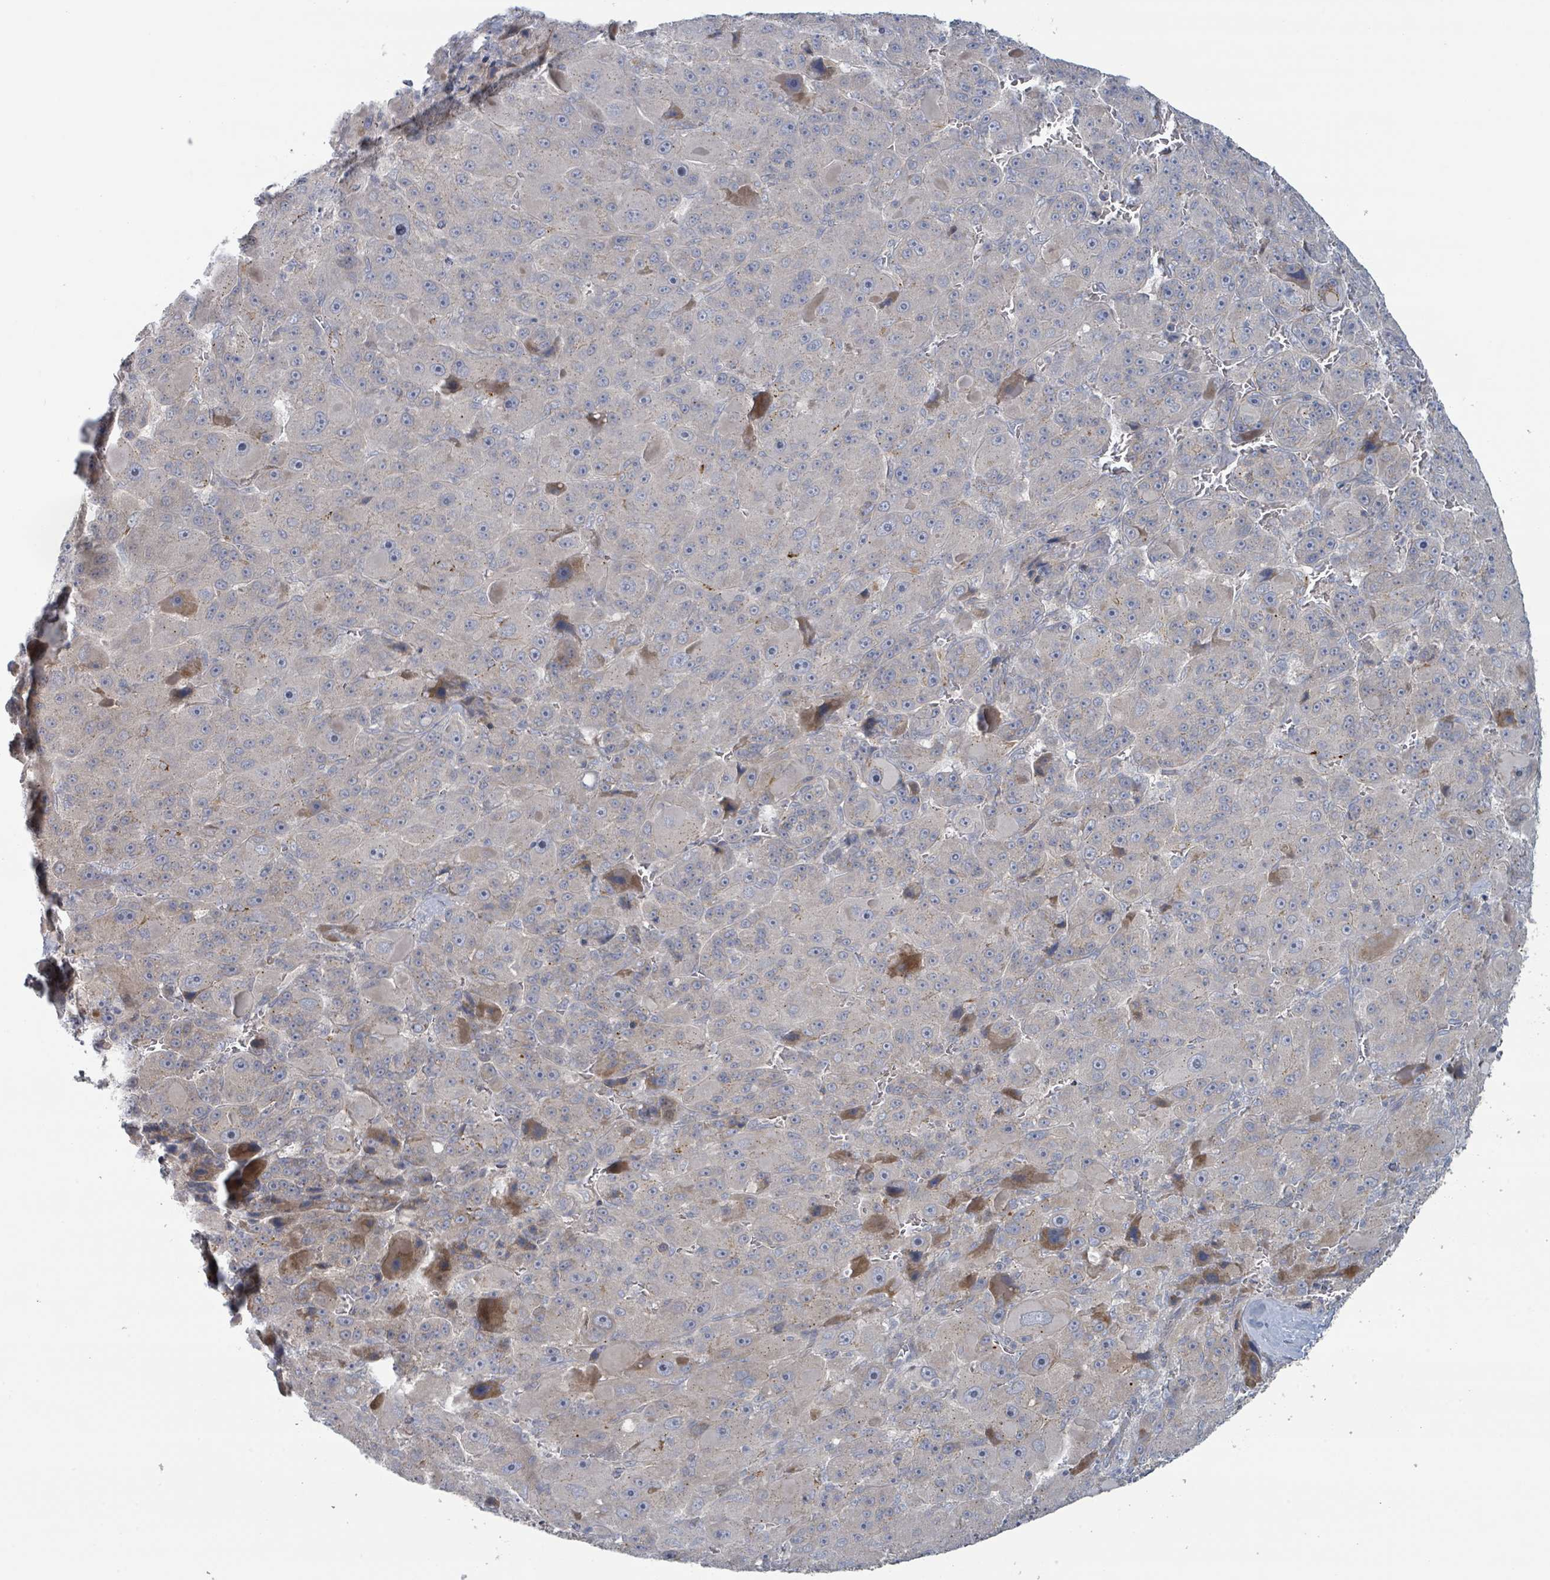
{"staining": {"intensity": "negative", "quantity": "none", "location": "none"}, "tissue": "liver cancer", "cell_type": "Tumor cells", "image_type": "cancer", "snomed": [{"axis": "morphology", "description": "Carcinoma, Hepatocellular, NOS"}, {"axis": "topography", "description": "Liver"}], "caption": "The immunohistochemistry photomicrograph has no significant positivity in tumor cells of liver cancer tissue.", "gene": "COL5A3", "patient": {"sex": "male", "age": 76}}